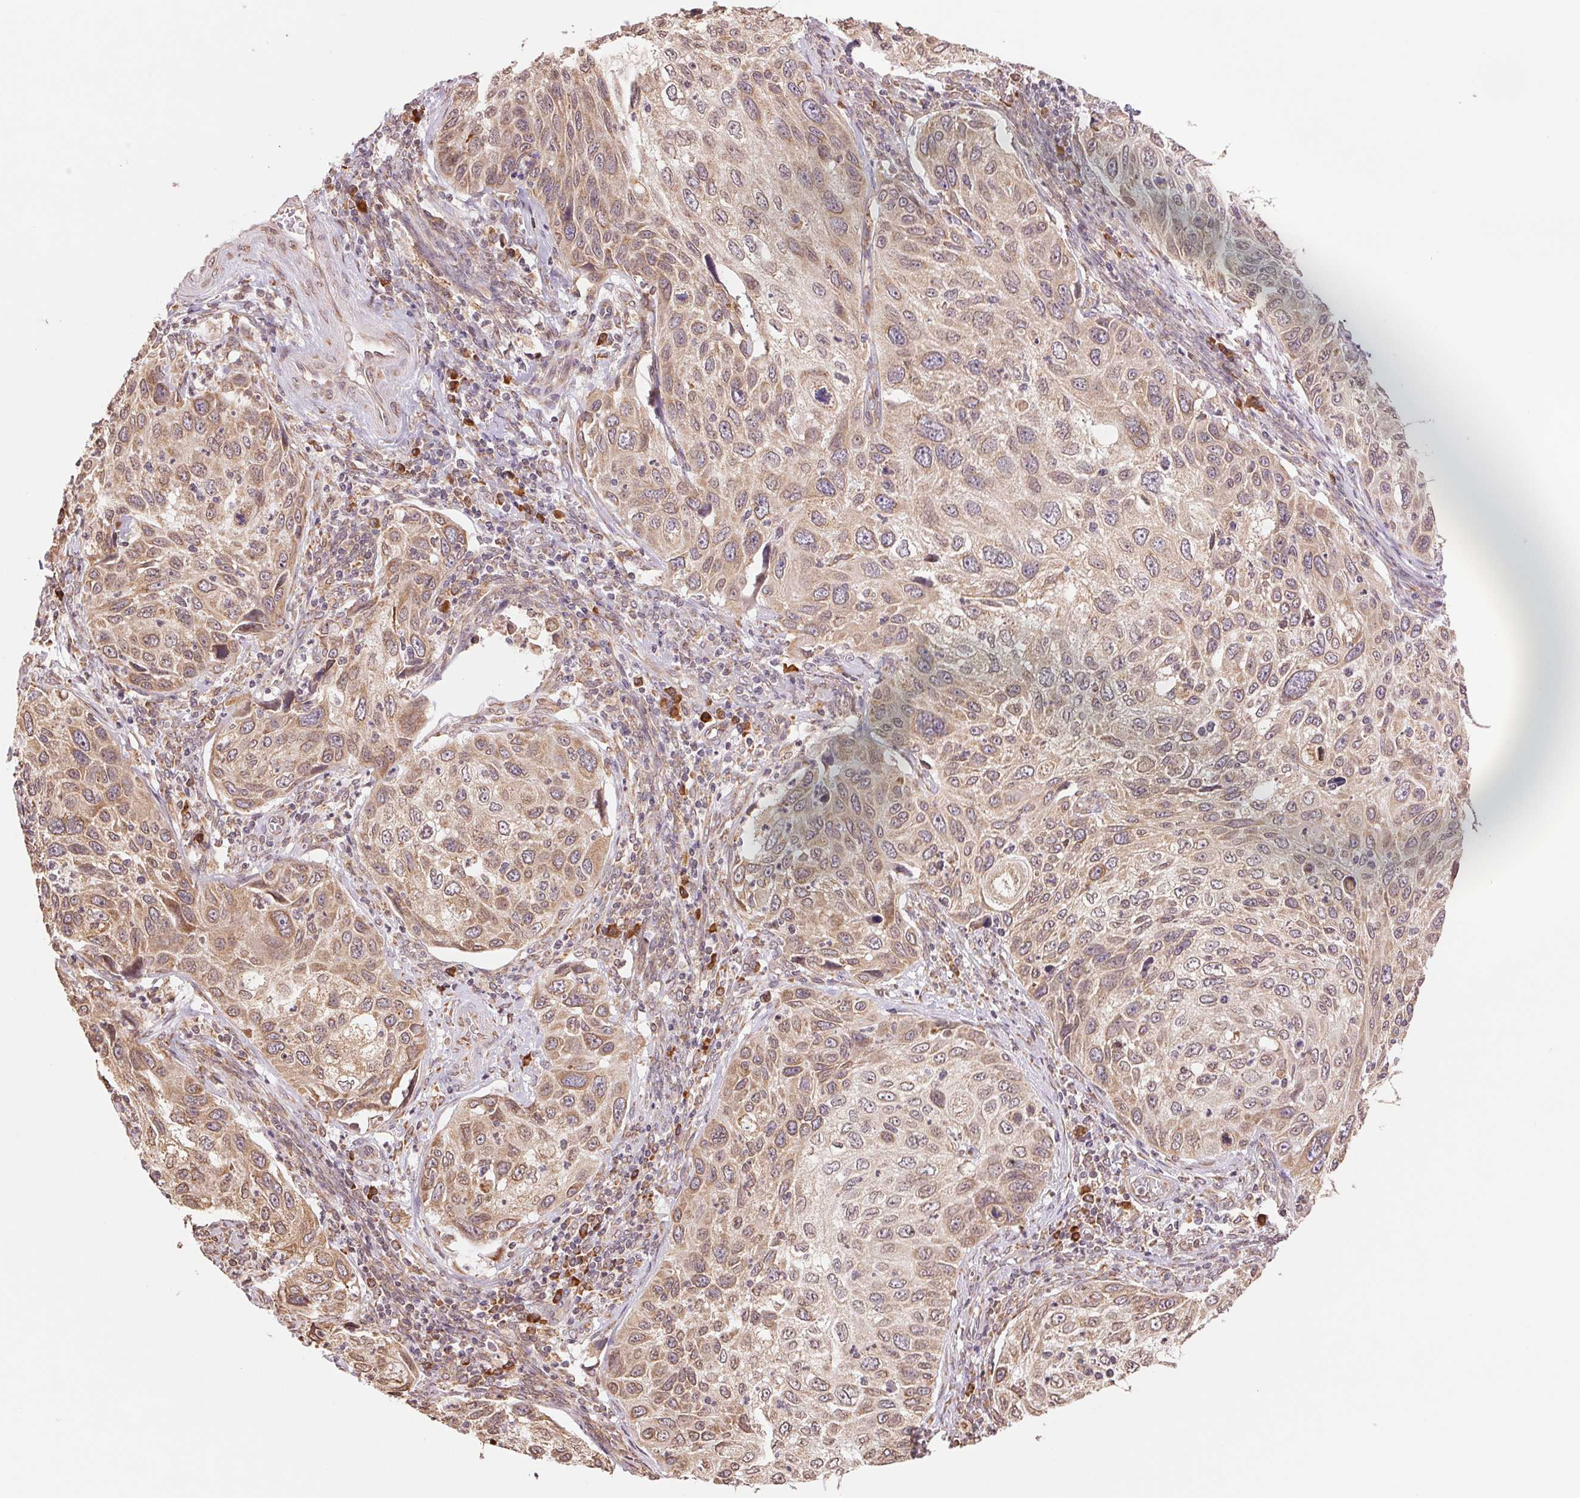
{"staining": {"intensity": "weak", "quantity": ">75%", "location": "cytoplasmic/membranous"}, "tissue": "cervical cancer", "cell_type": "Tumor cells", "image_type": "cancer", "snomed": [{"axis": "morphology", "description": "Squamous cell carcinoma, NOS"}, {"axis": "topography", "description": "Cervix"}], "caption": "High-power microscopy captured an immunohistochemistry (IHC) photomicrograph of cervical cancer, revealing weak cytoplasmic/membranous expression in about >75% of tumor cells.", "gene": "RPN1", "patient": {"sex": "female", "age": 70}}